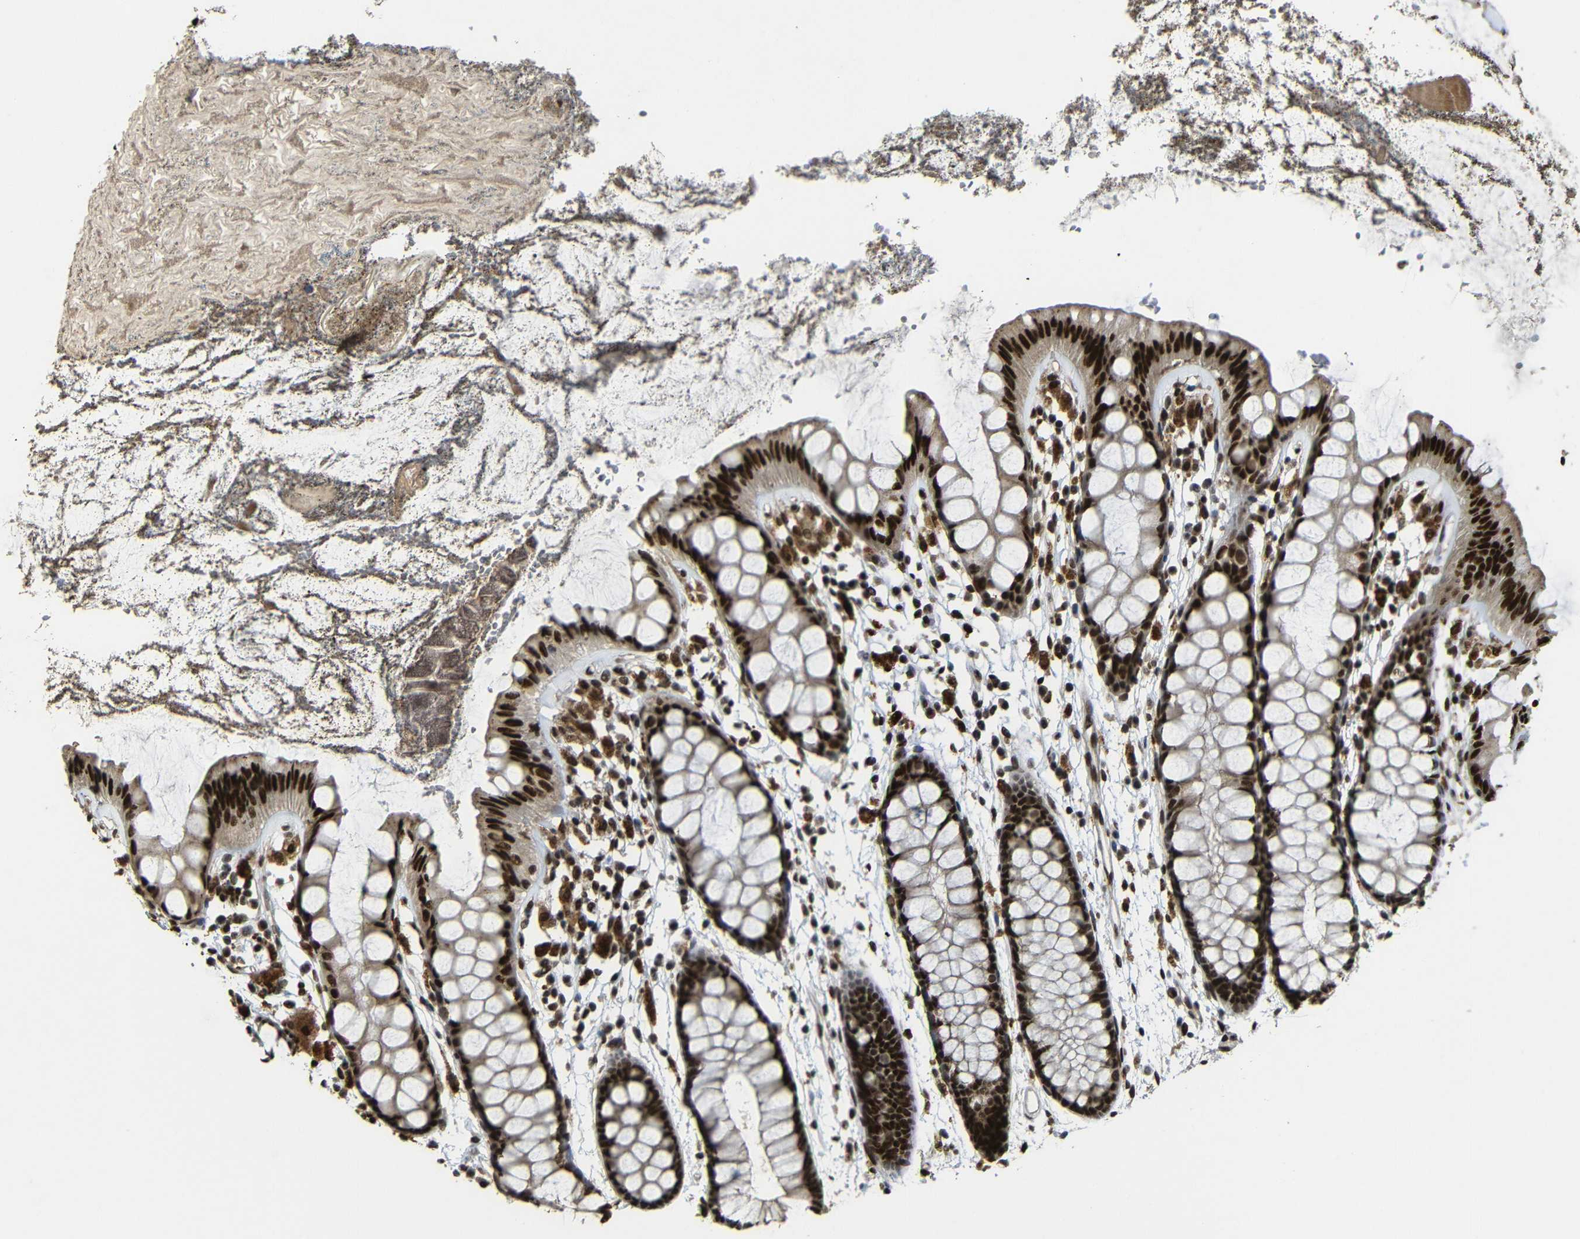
{"staining": {"intensity": "strong", "quantity": ">75%", "location": "cytoplasmic/membranous,nuclear"}, "tissue": "rectum", "cell_type": "Glandular cells", "image_type": "normal", "snomed": [{"axis": "morphology", "description": "Normal tissue, NOS"}, {"axis": "topography", "description": "Rectum"}], "caption": "Glandular cells display high levels of strong cytoplasmic/membranous,nuclear positivity in approximately >75% of cells in benign human rectum. (Brightfield microscopy of DAB IHC at high magnification).", "gene": "TCF7L2", "patient": {"sex": "female", "age": 66}}